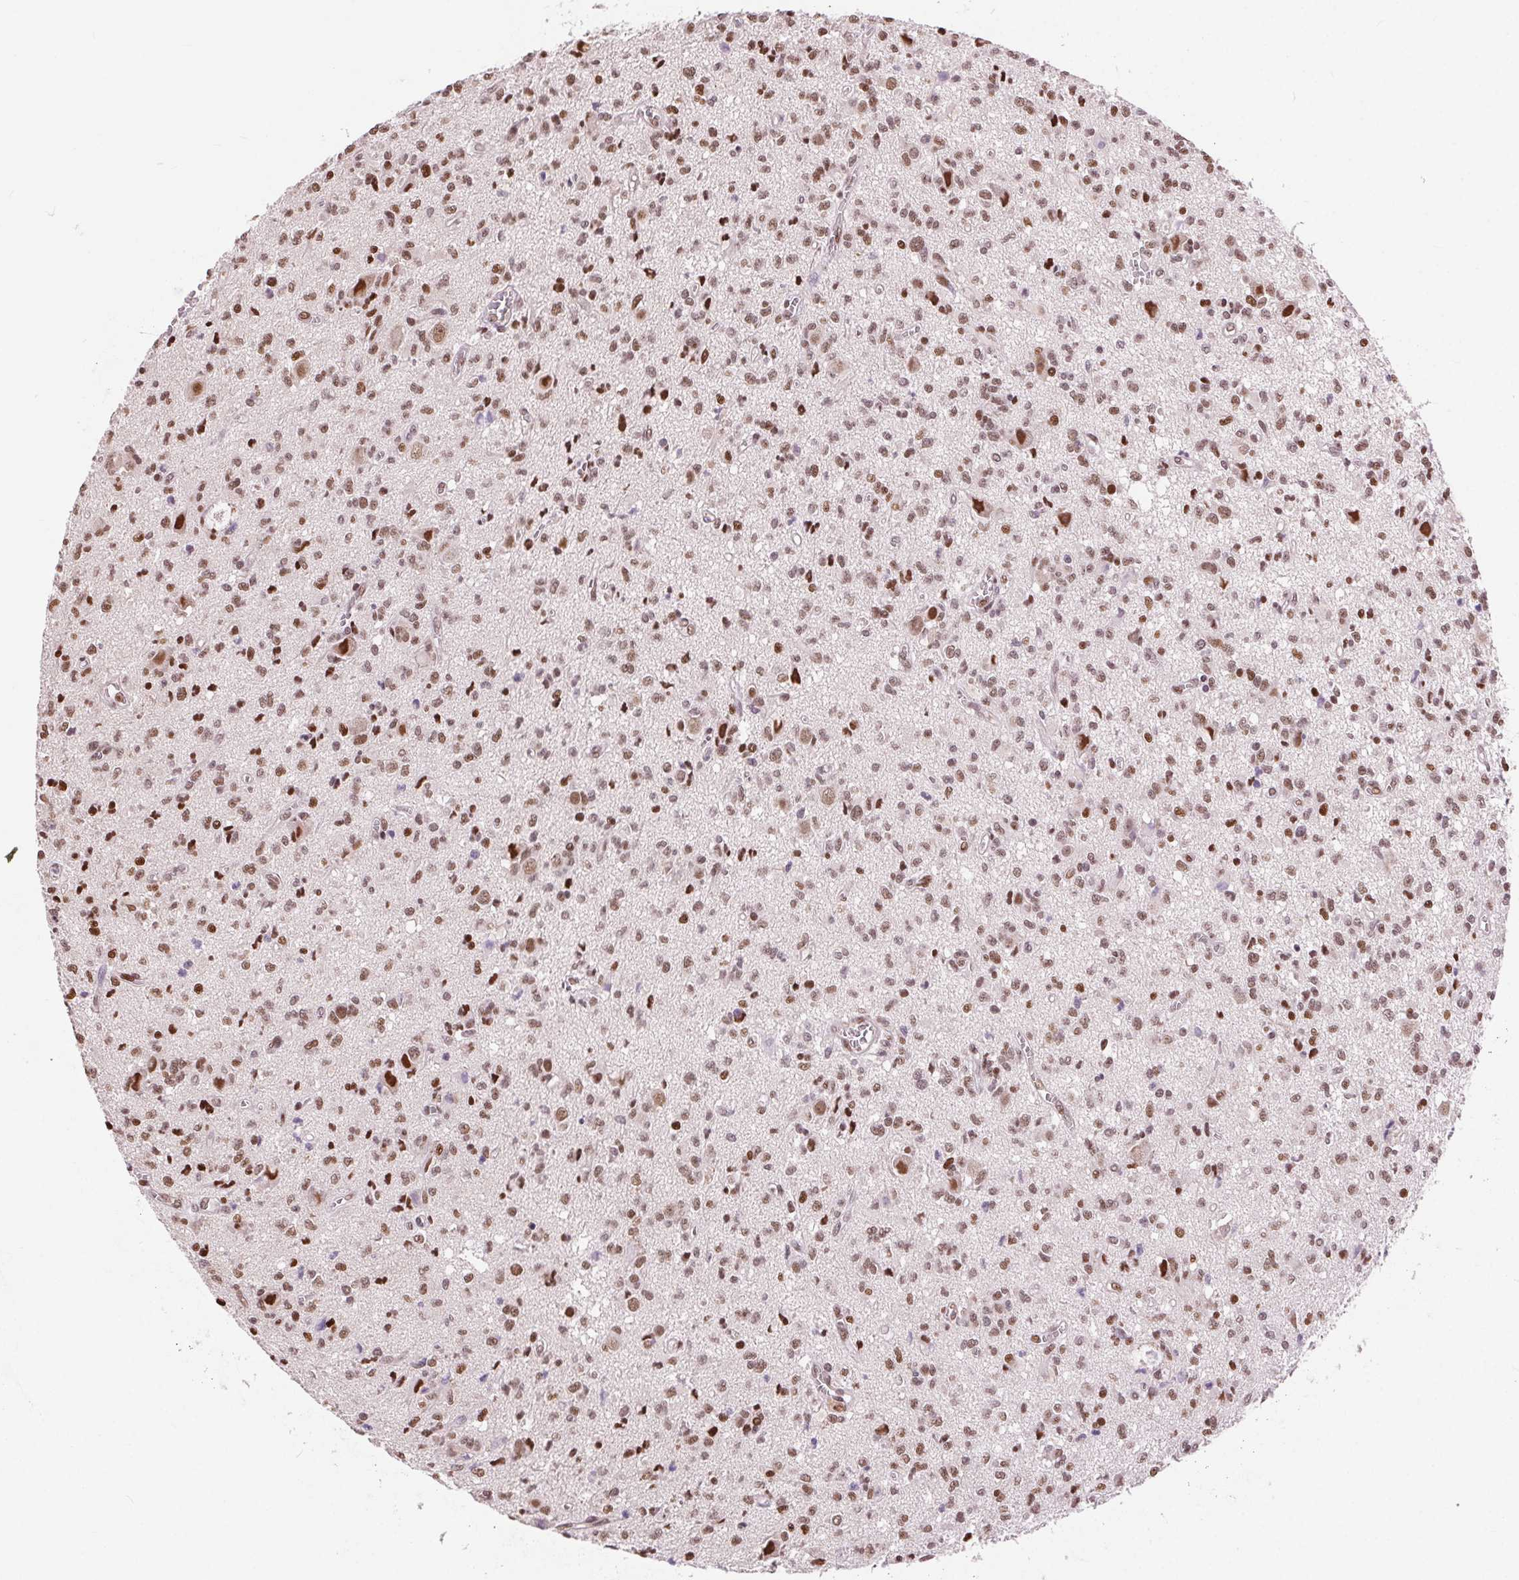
{"staining": {"intensity": "moderate", "quantity": ">75%", "location": "nuclear"}, "tissue": "glioma", "cell_type": "Tumor cells", "image_type": "cancer", "snomed": [{"axis": "morphology", "description": "Glioma, malignant, Low grade"}, {"axis": "topography", "description": "Brain"}], "caption": "A photomicrograph showing moderate nuclear staining in approximately >75% of tumor cells in low-grade glioma (malignant), as visualized by brown immunohistochemical staining.", "gene": "RAD23A", "patient": {"sex": "male", "age": 64}}